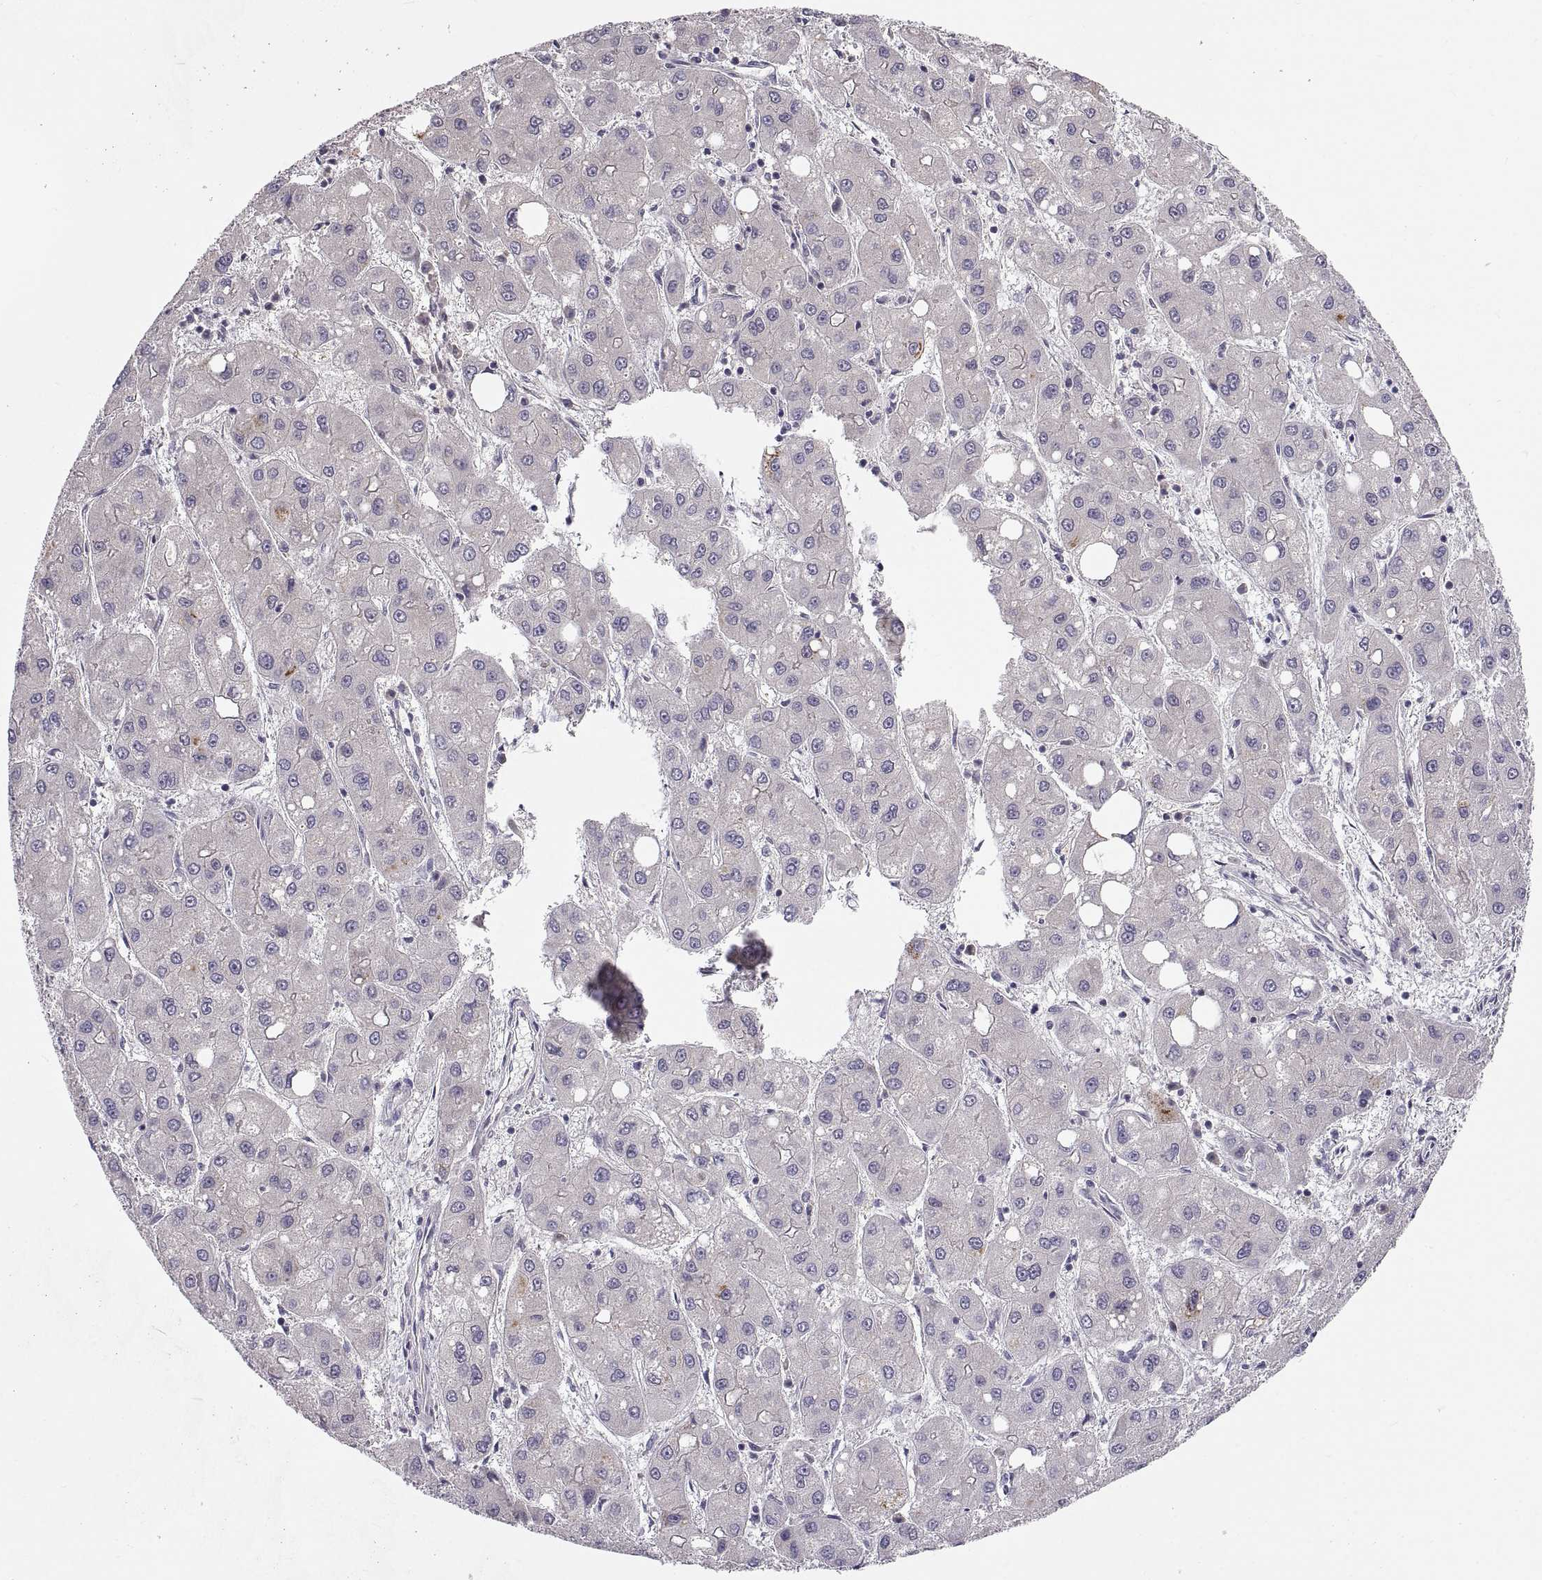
{"staining": {"intensity": "negative", "quantity": "none", "location": "none"}, "tissue": "liver cancer", "cell_type": "Tumor cells", "image_type": "cancer", "snomed": [{"axis": "morphology", "description": "Carcinoma, Hepatocellular, NOS"}, {"axis": "topography", "description": "Liver"}], "caption": "DAB (3,3'-diaminobenzidine) immunohistochemical staining of liver cancer reveals no significant positivity in tumor cells.", "gene": "ADAM32", "patient": {"sex": "male", "age": 73}}